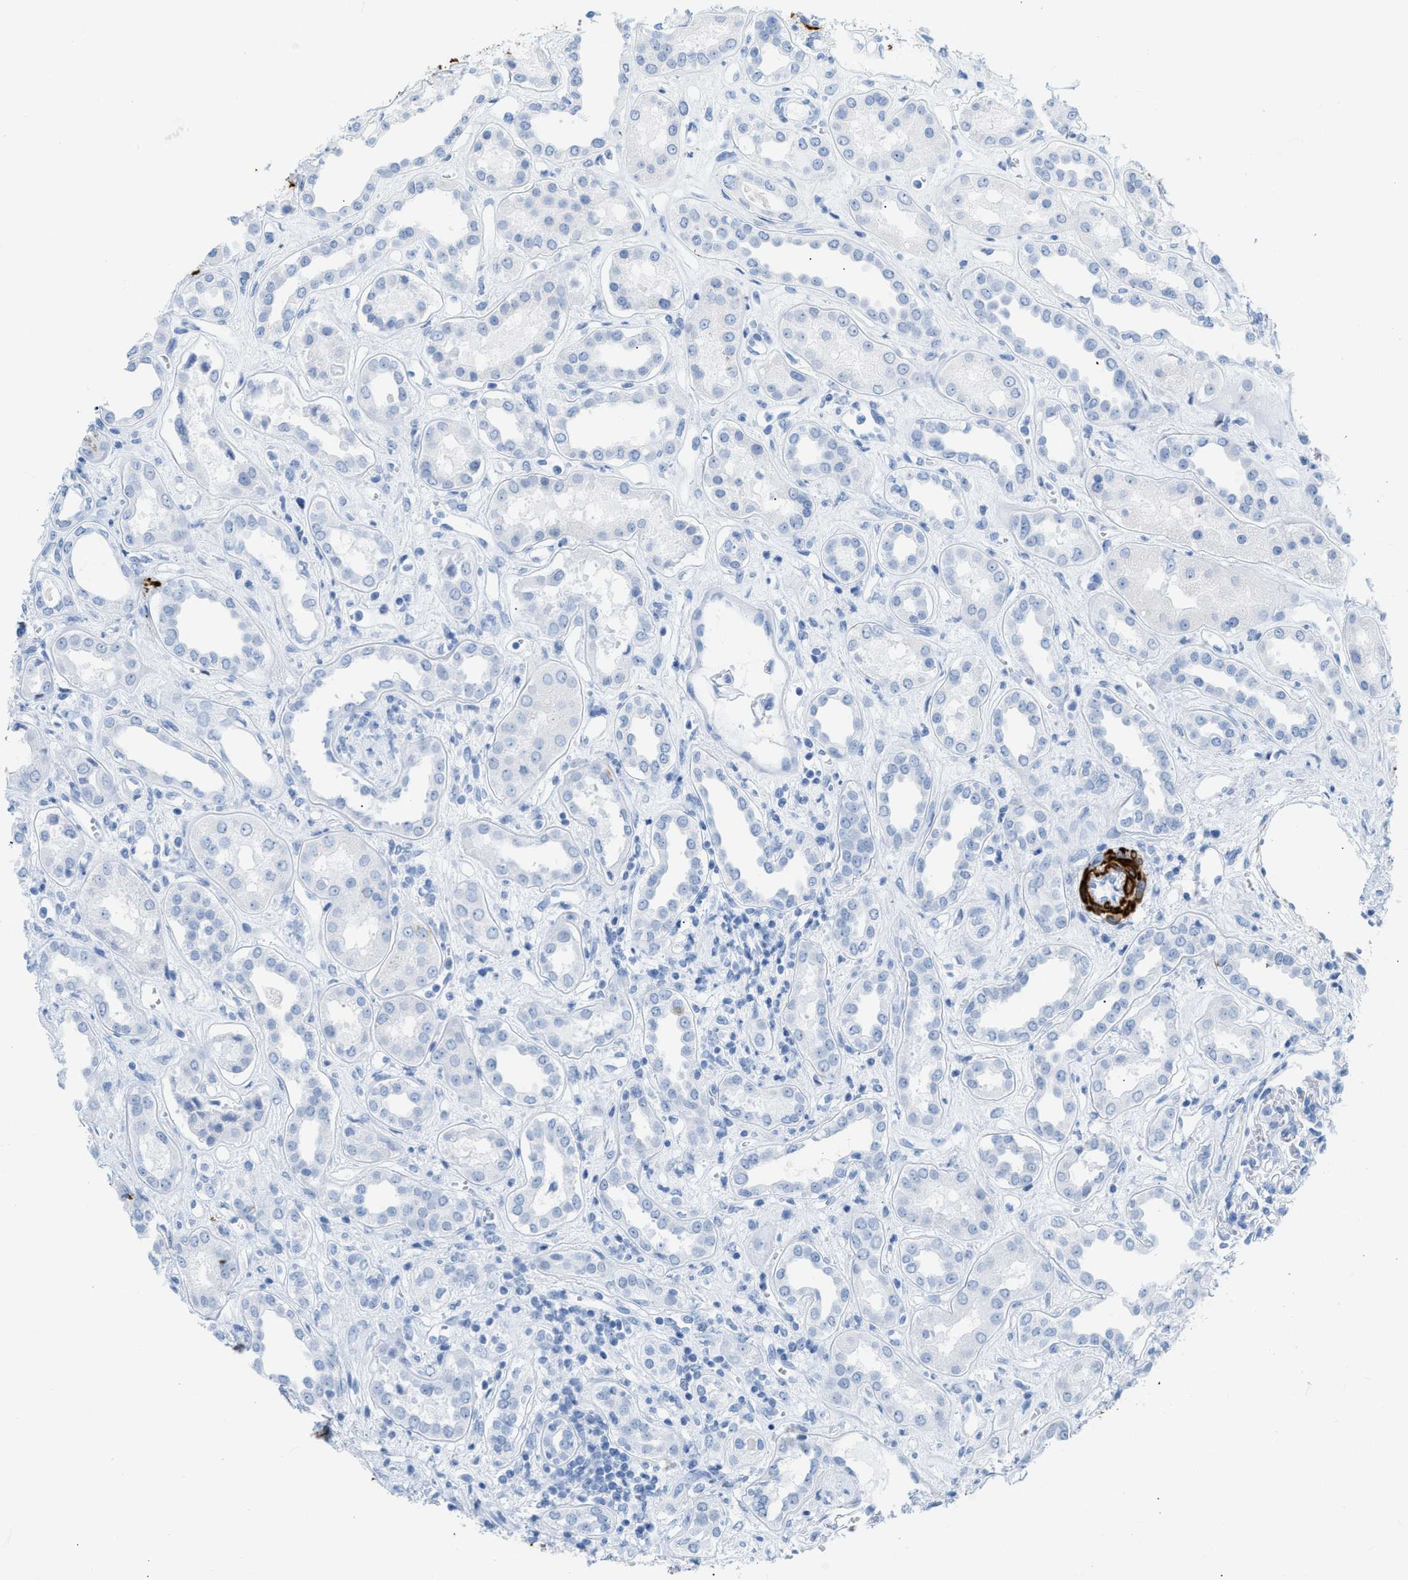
{"staining": {"intensity": "negative", "quantity": "none", "location": "none"}, "tissue": "kidney", "cell_type": "Cells in glomeruli", "image_type": "normal", "snomed": [{"axis": "morphology", "description": "Normal tissue, NOS"}, {"axis": "topography", "description": "Kidney"}], "caption": "Immunohistochemistry (IHC) image of benign kidney stained for a protein (brown), which displays no staining in cells in glomeruli. The staining is performed using DAB (3,3'-diaminobenzidine) brown chromogen with nuclei counter-stained in using hematoxylin.", "gene": "DES", "patient": {"sex": "male", "age": 59}}